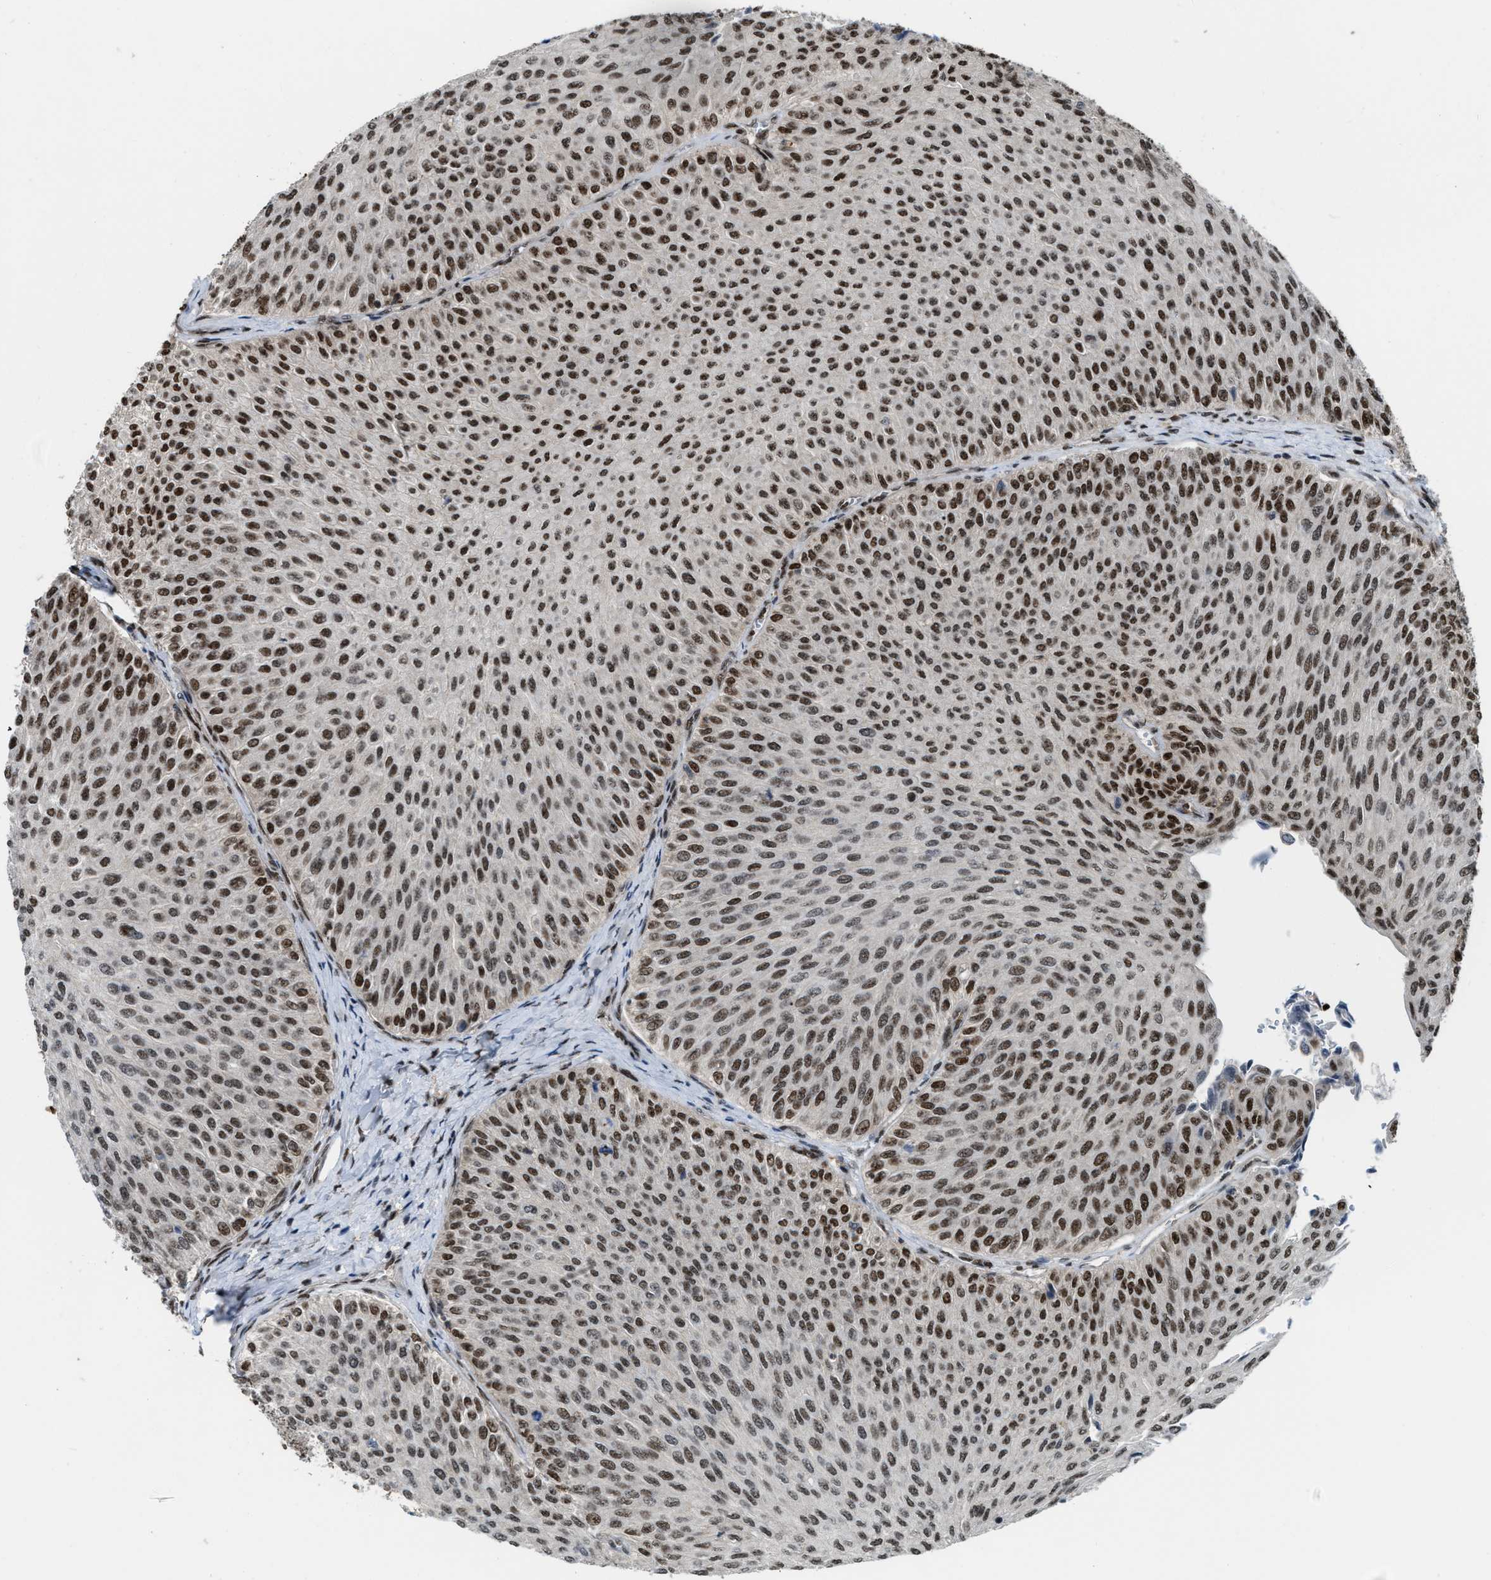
{"staining": {"intensity": "moderate", "quantity": ">75%", "location": "nuclear"}, "tissue": "urothelial cancer", "cell_type": "Tumor cells", "image_type": "cancer", "snomed": [{"axis": "morphology", "description": "Urothelial carcinoma, Low grade"}, {"axis": "topography", "description": "Urinary bladder"}], "caption": "High-magnification brightfield microscopy of urothelial cancer stained with DAB (brown) and counterstained with hematoxylin (blue). tumor cells exhibit moderate nuclear expression is appreciated in about>75% of cells.", "gene": "NUMA1", "patient": {"sex": "male", "age": 78}}